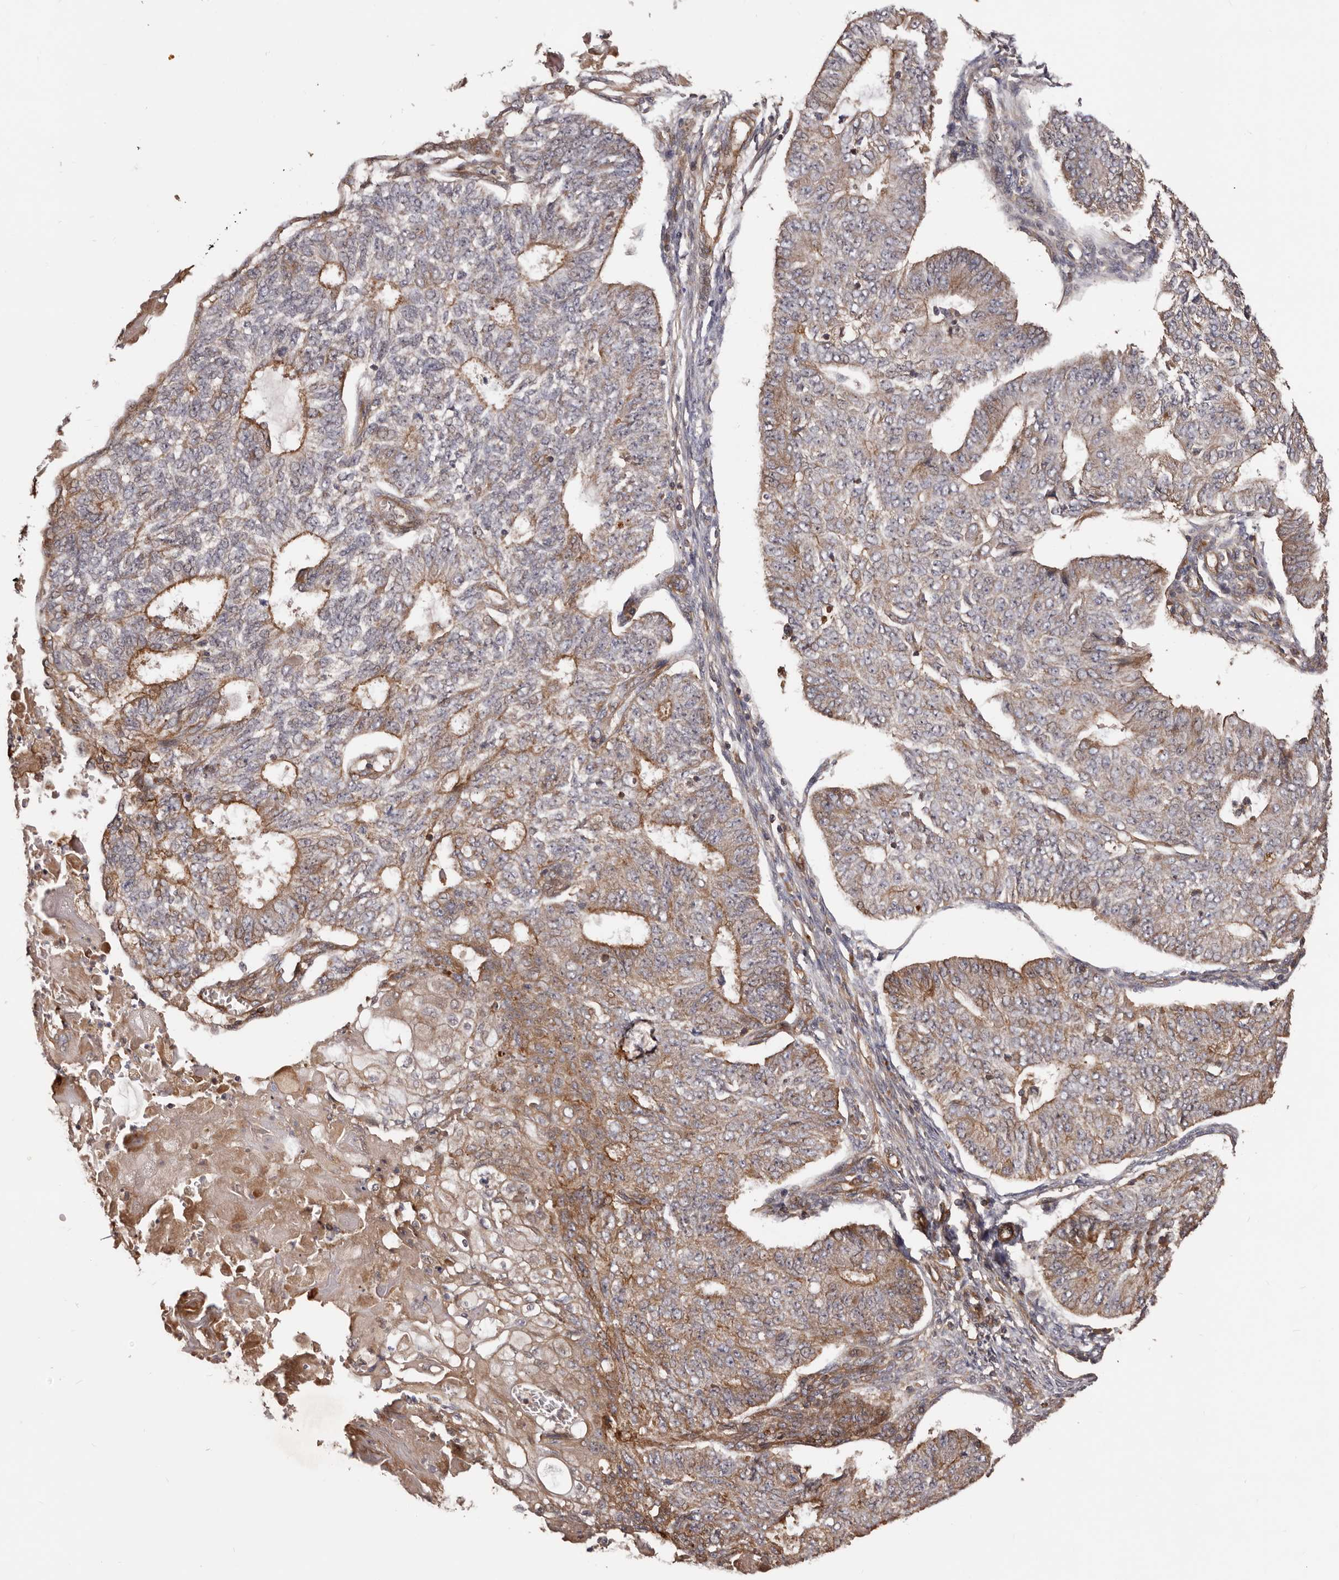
{"staining": {"intensity": "weak", "quantity": ">75%", "location": "cytoplasmic/membranous"}, "tissue": "endometrial cancer", "cell_type": "Tumor cells", "image_type": "cancer", "snomed": [{"axis": "morphology", "description": "Adenocarcinoma, NOS"}, {"axis": "topography", "description": "Endometrium"}], "caption": "Immunohistochemical staining of endometrial adenocarcinoma reveals weak cytoplasmic/membranous protein staining in about >75% of tumor cells.", "gene": "GTPBP1", "patient": {"sex": "female", "age": 32}}